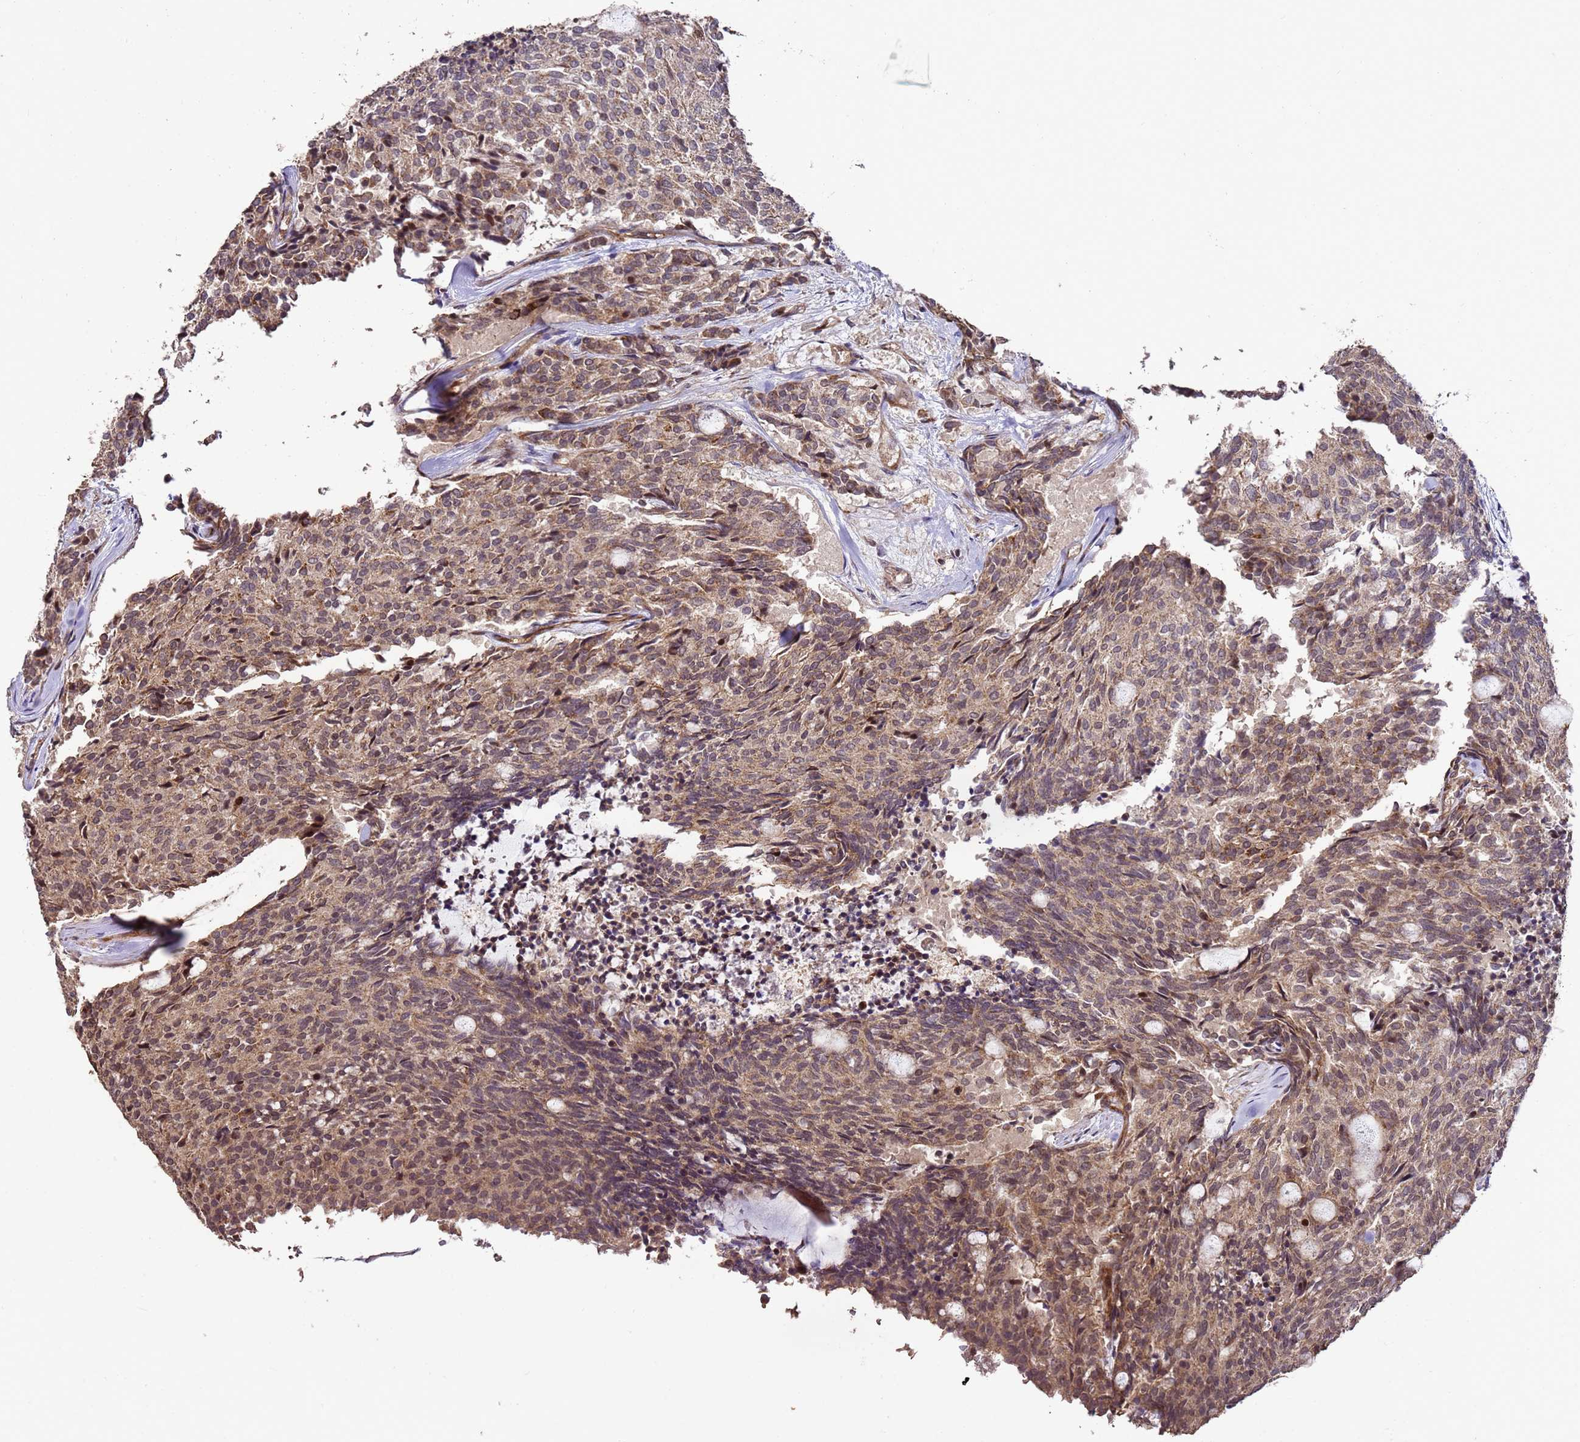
{"staining": {"intensity": "moderate", "quantity": ">75%", "location": "cytoplasmic/membranous,nuclear"}, "tissue": "carcinoid", "cell_type": "Tumor cells", "image_type": "cancer", "snomed": [{"axis": "morphology", "description": "Carcinoid, malignant, NOS"}, {"axis": "topography", "description": "Pancreas"}], "caption": "Immunohistochemistry (IHC) of human malignant carcinoid reveals medium levels of moderate cytoplasmic/membranous and nuclear positivity in about >75% of tumor cells.", "gene": "PRODH", "patient": {"sex": "female", "age": 54}}